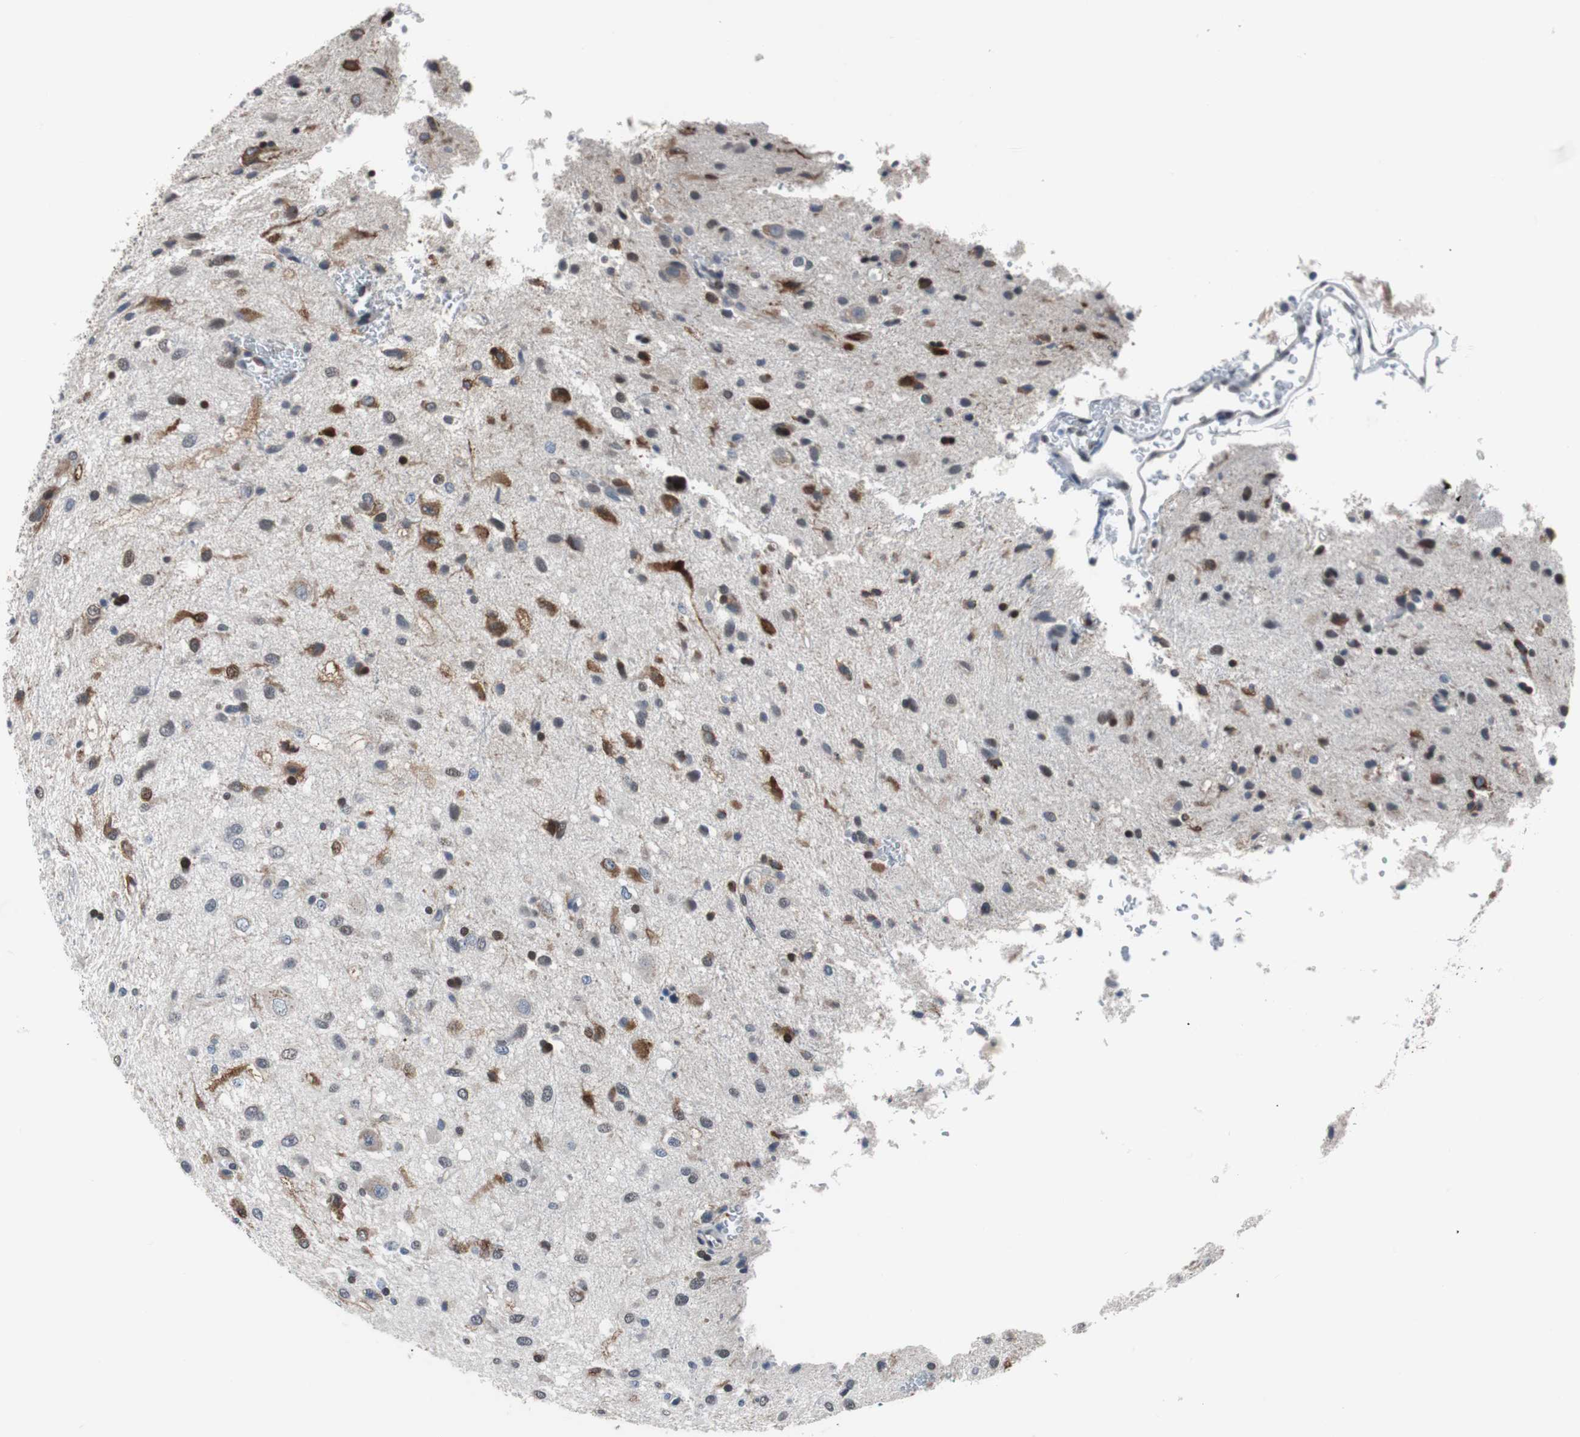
{"staining": {"intensity": "strong", "quantity": "25%-75%", "location": "cytoplasmic/membranous,nuclear"}, "tissue": "glioma", "cell_type": "Tumor cells", "image_type": "cancer", "snomed": [{"axis": "morphology", "description": "Glioma, malignant, Low grade"}, {"axis": "topography", "description": "Brain"}], "caption": "The micrograph displays immunohistochemical staining of glioma. There is strong cytoplasmic/membranous and nuclear expression is appreciated in about 25%-75% of tumor cells.", "gene": "TP63", "patient": {"sex": "male", "age": 77}}